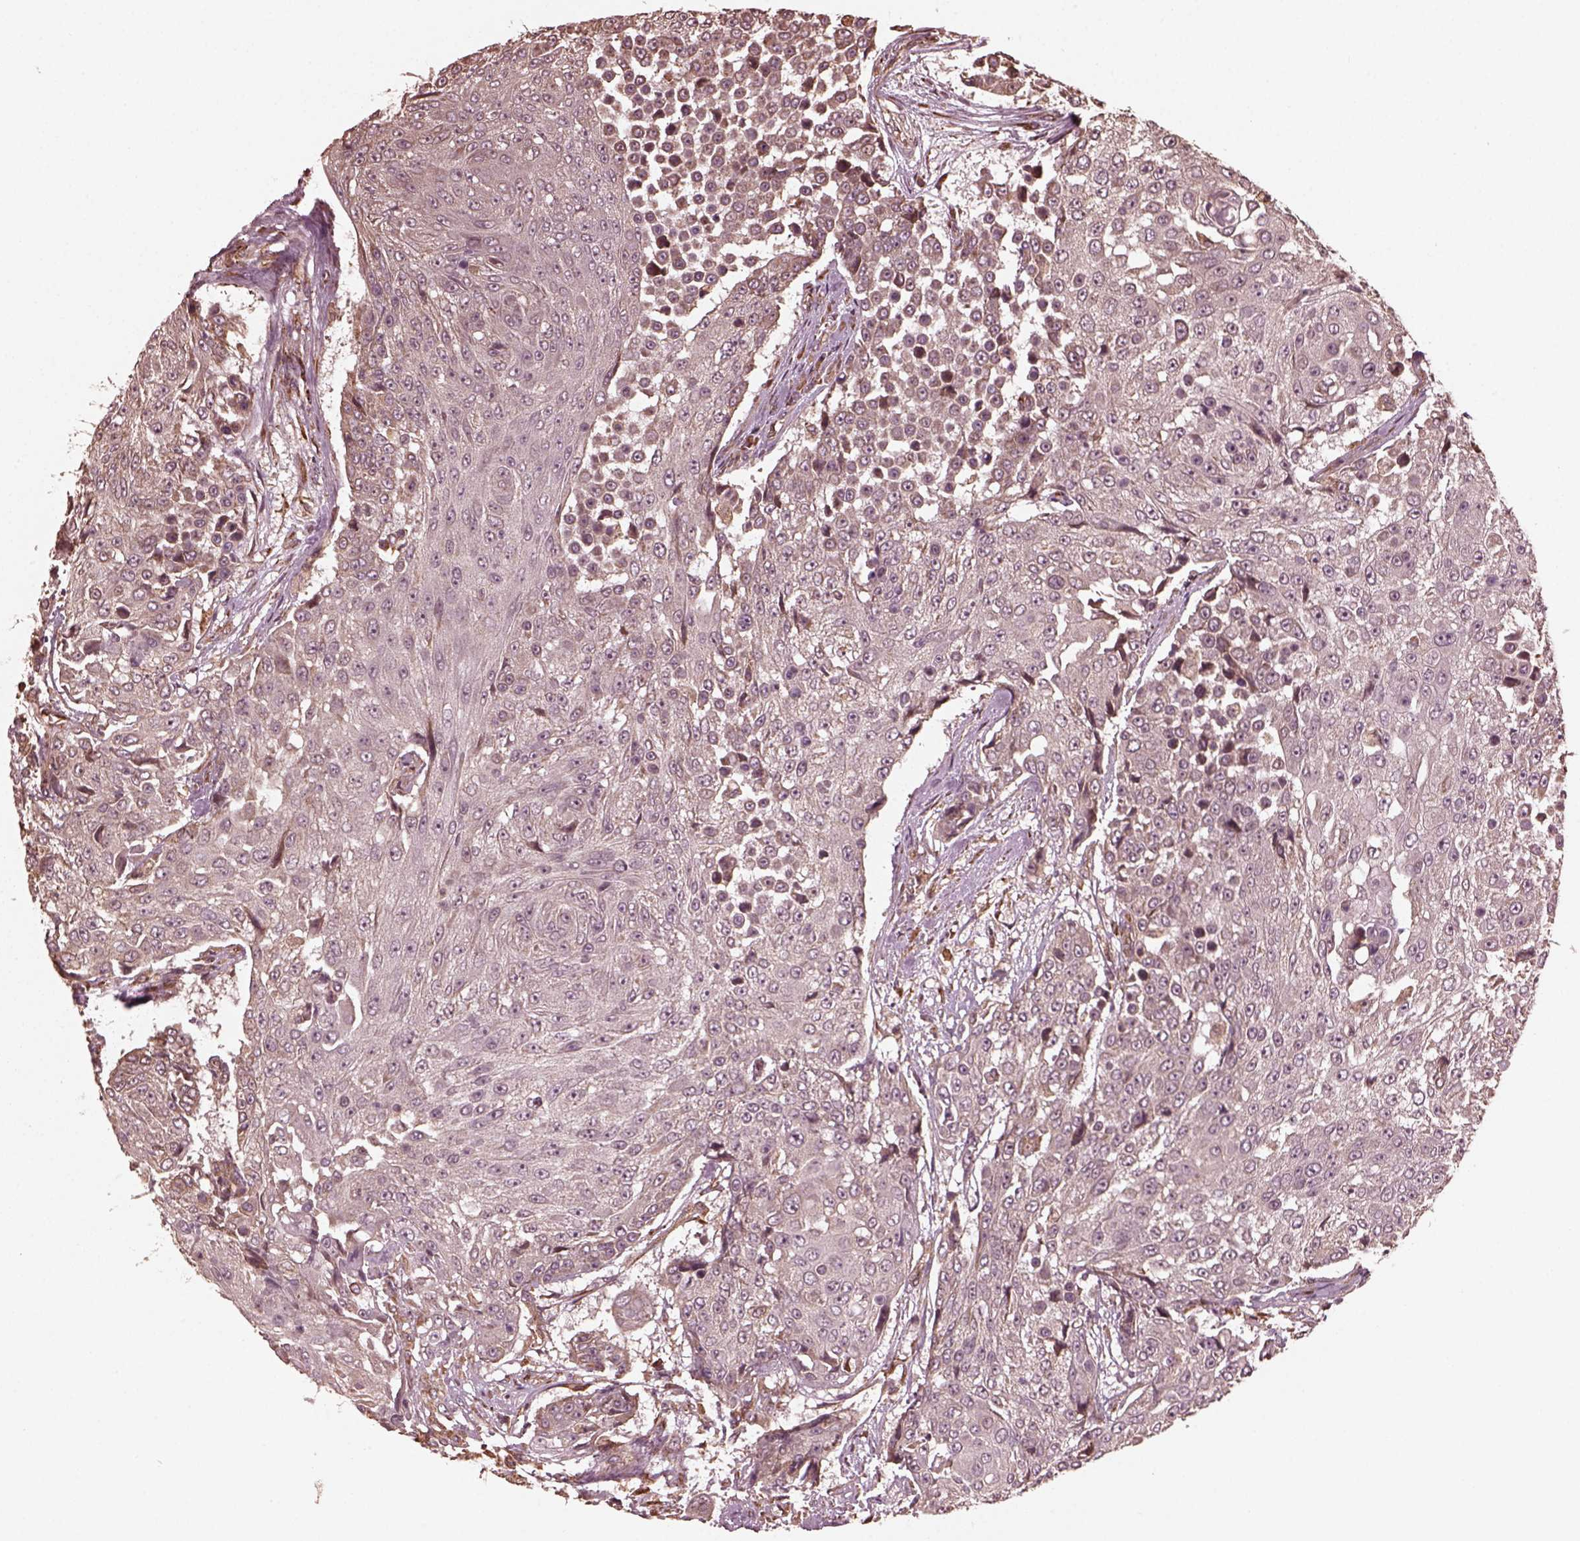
{"staining": {"intensity": "negative", "quantity": "none", "location": "none"}, "tissue": "urothelial cancer", "cell_type": "Tumor cells", "image_type": "cancer", "snomed": [{"axis": "morphology", "description": "Urothelial carcinoma, High grade"}, {"axis": "topography", "description": "Urinary bladder"}], "caption": "IHC of human urothelial cancer demonstrates no staining in tumor cells.", "gene": "ZNF292", "patient": {"sex": "female", "age": 63}}